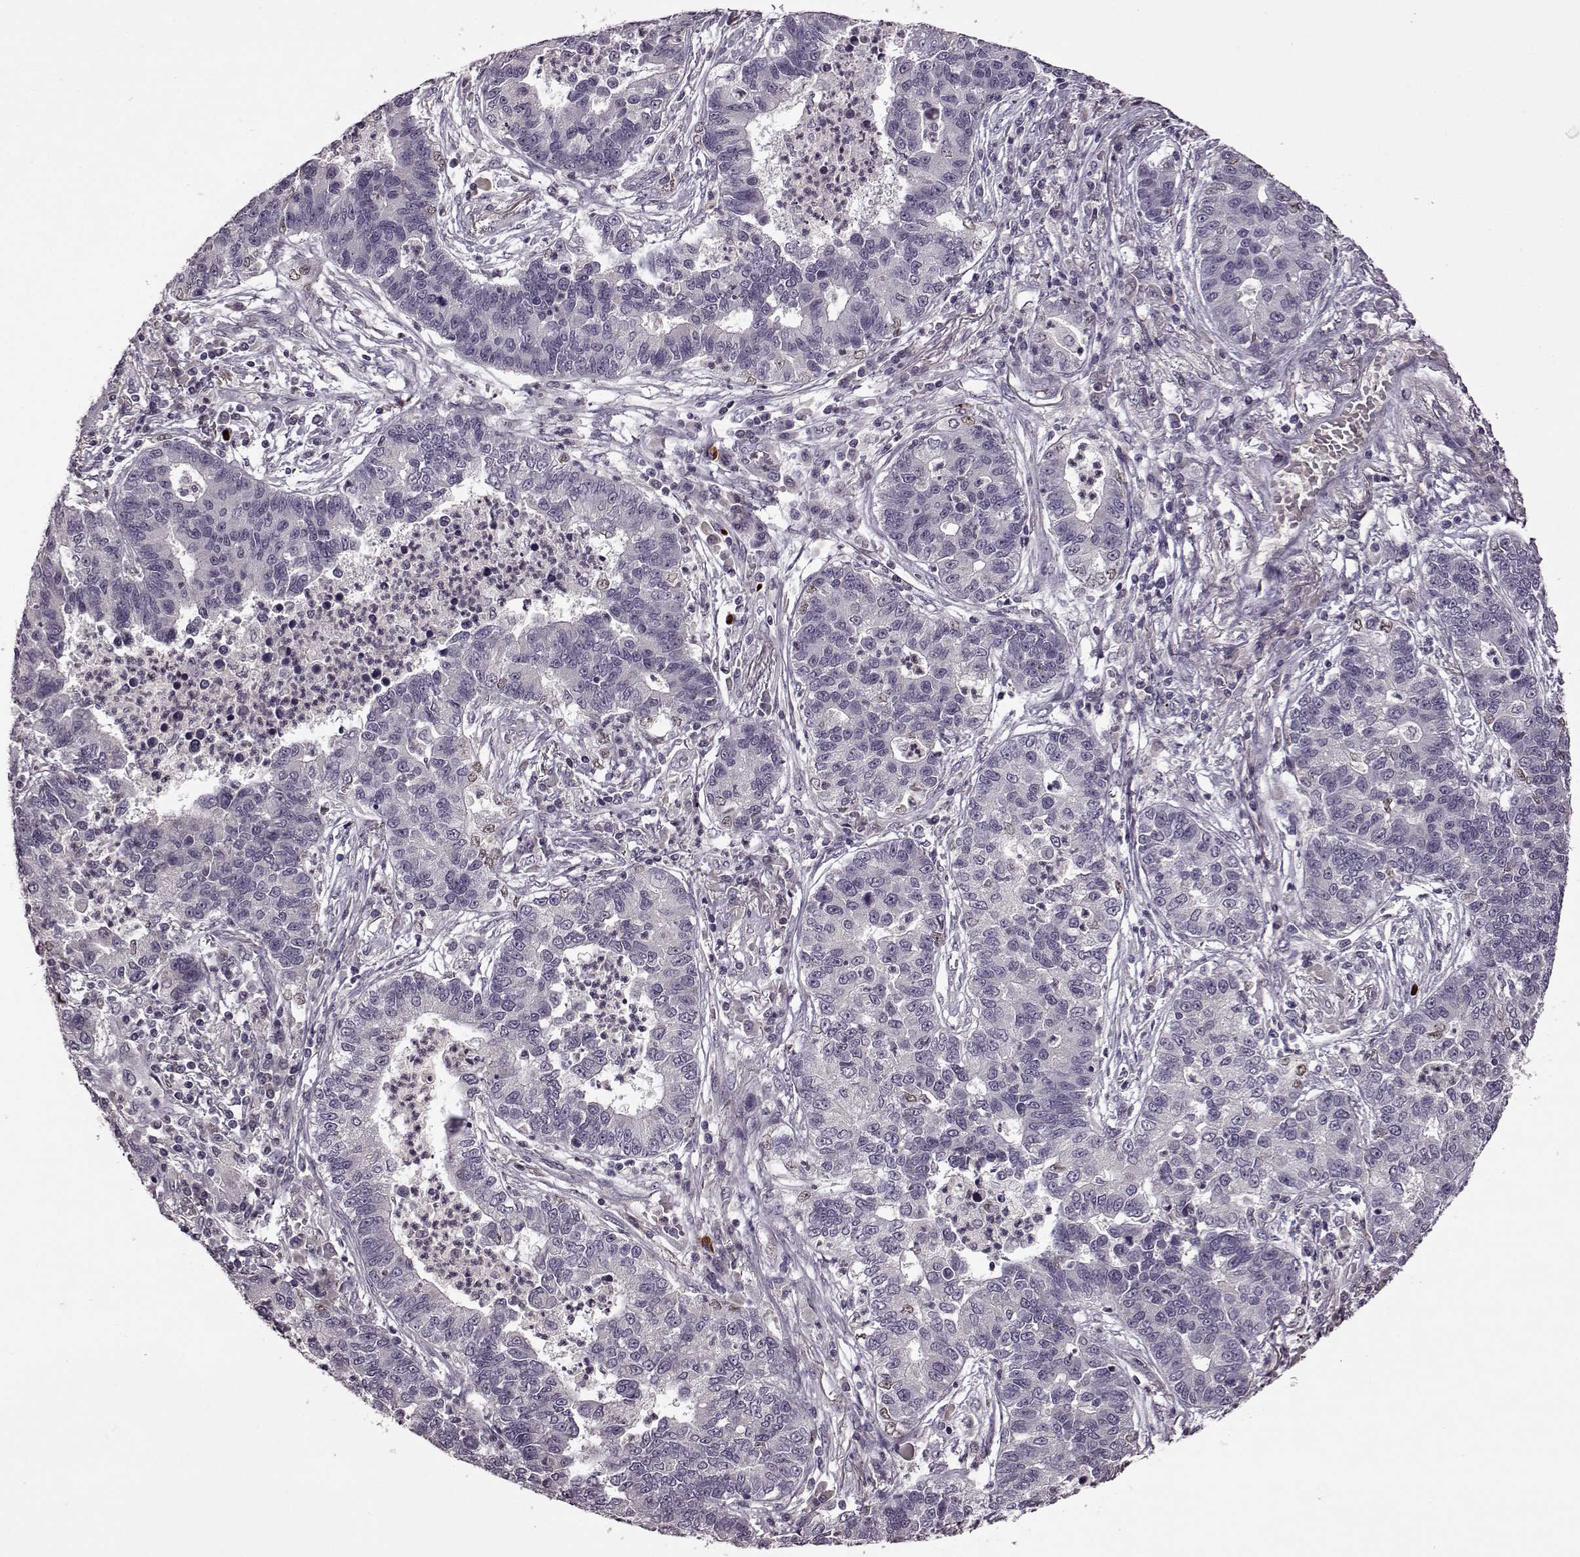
{"staining": {"intensity": "negative", "quantity": "none", "location": "none"}, "tissue": "lung cancer", "cell_type": "Tumor cells", "image_type": "cancer", "snomed": [{"axis": "morphology", "description": "Adenocarcinoma, NOS"}, {"axis": "topography", "description": "Lung"}], "caption": "DAB (3,3'-diaminobenzidine) immunohistochemical staining of adenocarcinoma (lung) exhibits no significant positivity in tumor cells. Brightfield microscopy of immunohistochemistry (IHC) stained with DAB (3,3'-diaminobenzidine) (brown) and hematoxylin (blue), captured at high magnification.", "gene": "CNGA3", "patient": {"sex": "female", "age": 57}}